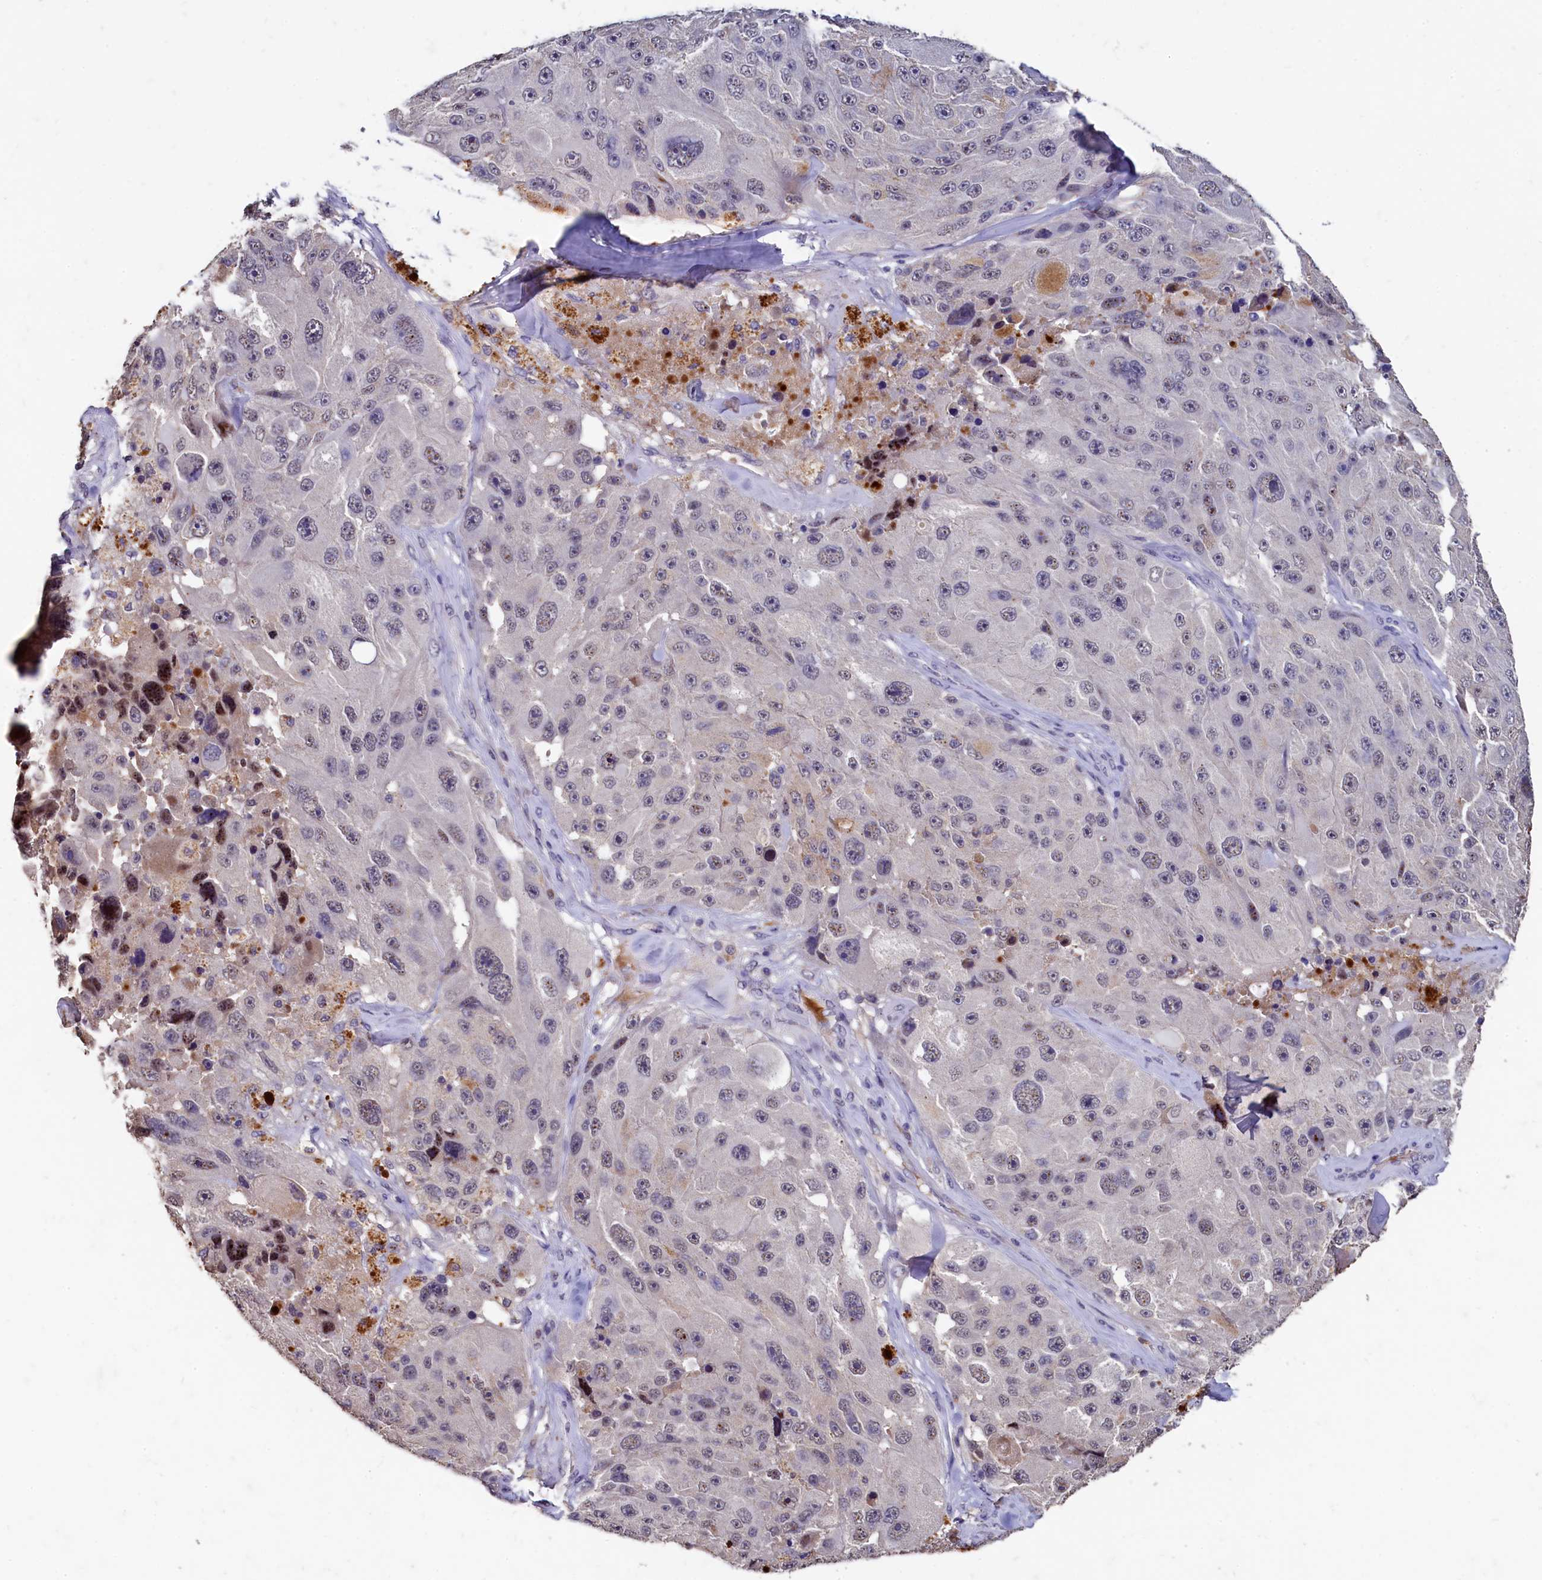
{"staining": {"intensity": "weak", "quantity": "<25%", "location": "nuclear"}, "tissue": "melanoma", "cell_type": "Tumor cells", "image_type": "cancer", "snomed": [{"axis": "morphology", "description": "Malignant melanoma, Metastatic site"}, {"axis": "topography", "description": "Lymph node"}], "caption": "This is an immunohistochemistry (IHC) micrograph of human malignant melanoma (metastatic site). There is no expression in tumor cells.", "gene": "CSTPP1", "patient": {"sex": "male", "age": 62}}